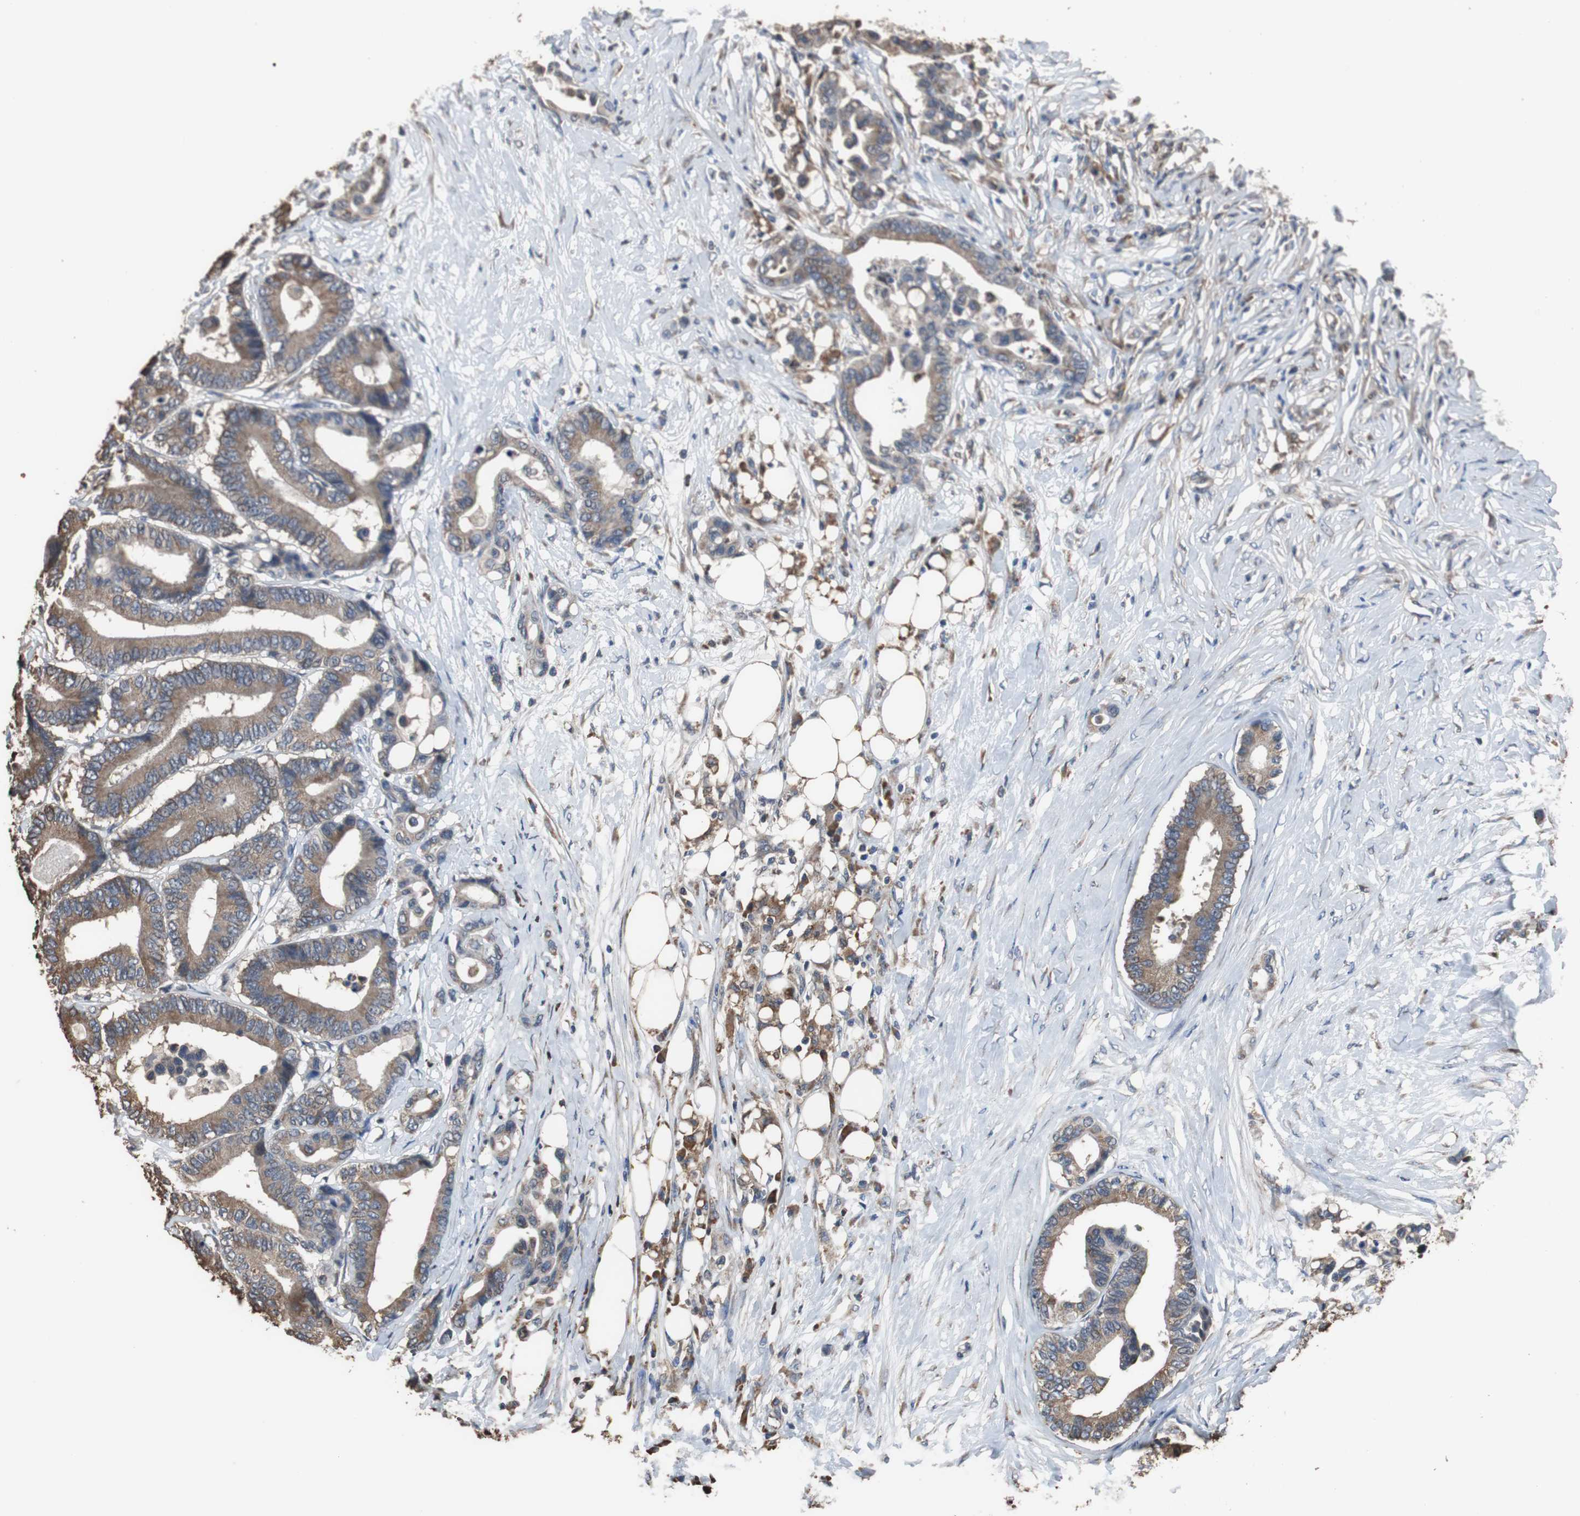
{"staining": {"intensity": "weak", "quantity": ">75%", "location": "cytoplasmic/membranous"}, "tissue": "colorectal cancer", "cell_type": "Tumor cells", "image_type": "cancer", "snomed": [{"axis": "morphology", "description": "Normal tissue, NOS"}, {"axis": "morphology", "description": "Adenocarcinoma, NOS"}, {"axis": "topography", "description": "Colon"}], "caption": "An immunohistochemistry (IHC) micrograph of neoplastic tissue is shown. Protein staining in brown highlights weak cytoplasmic/membranous positivity in colorectal adenocarcinoma within tumor cells.", "gene": "SCIMP", "patient": {"sex": "male", "age": 82}}